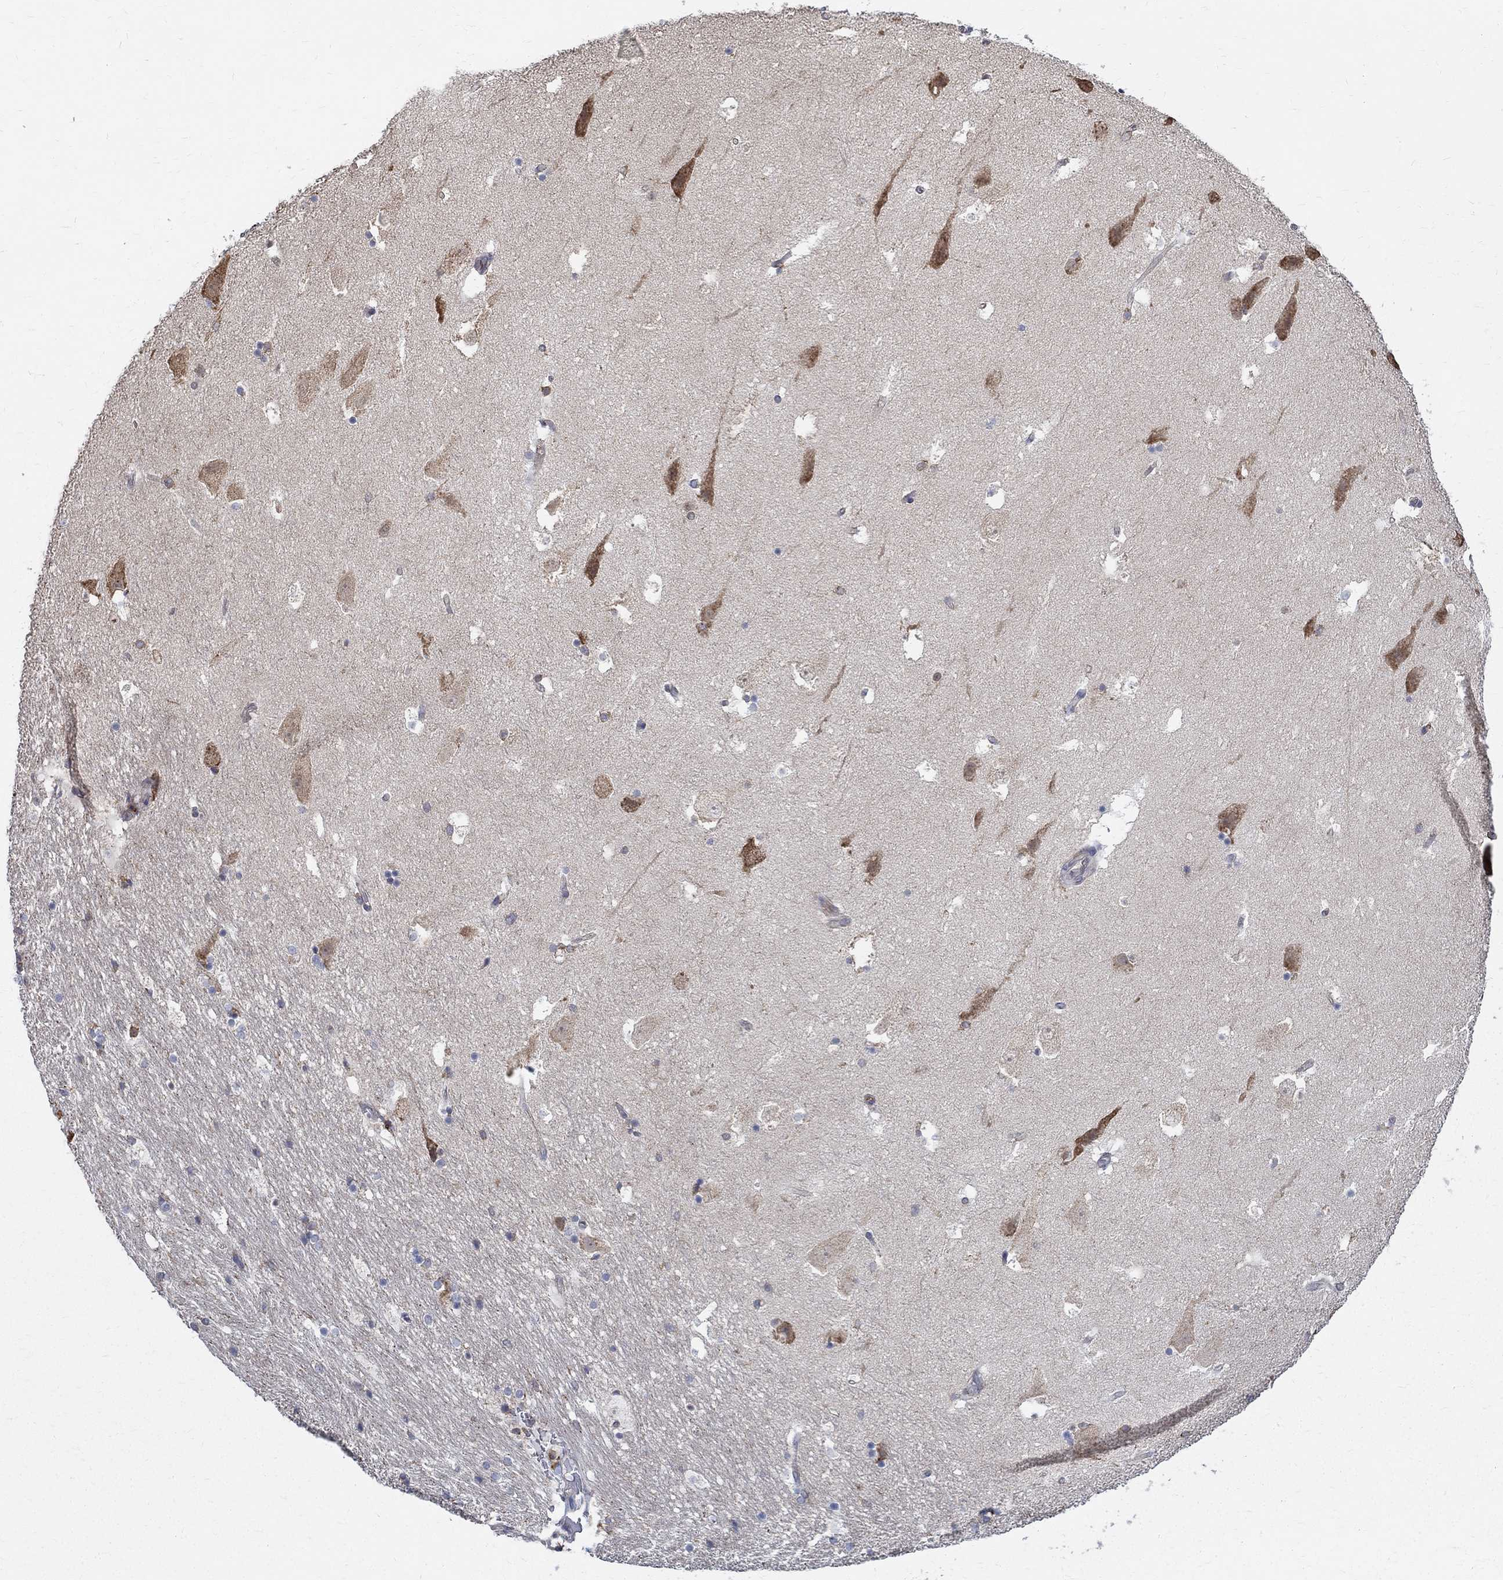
{"staining": {"intensity": "strong", "quantity": "<25%", "location": "cytoplasmic/membranous"}, "tissue": "hippocampus", "cell_type": "Glial cells", "image_type": "normal", "snomed": [{"axis": "morphology", "description": "Normal tissue, NOS"}, {"axis": "topography", "description": "Hippocampus"}], "caption": "Glial cells exhibit strong cytoplasmic/membranous expression in approximately <25% of cells in unremarkable hippocampus.", "gene": "AGAP2", "patient": {"sex": "male", "age": 51}}